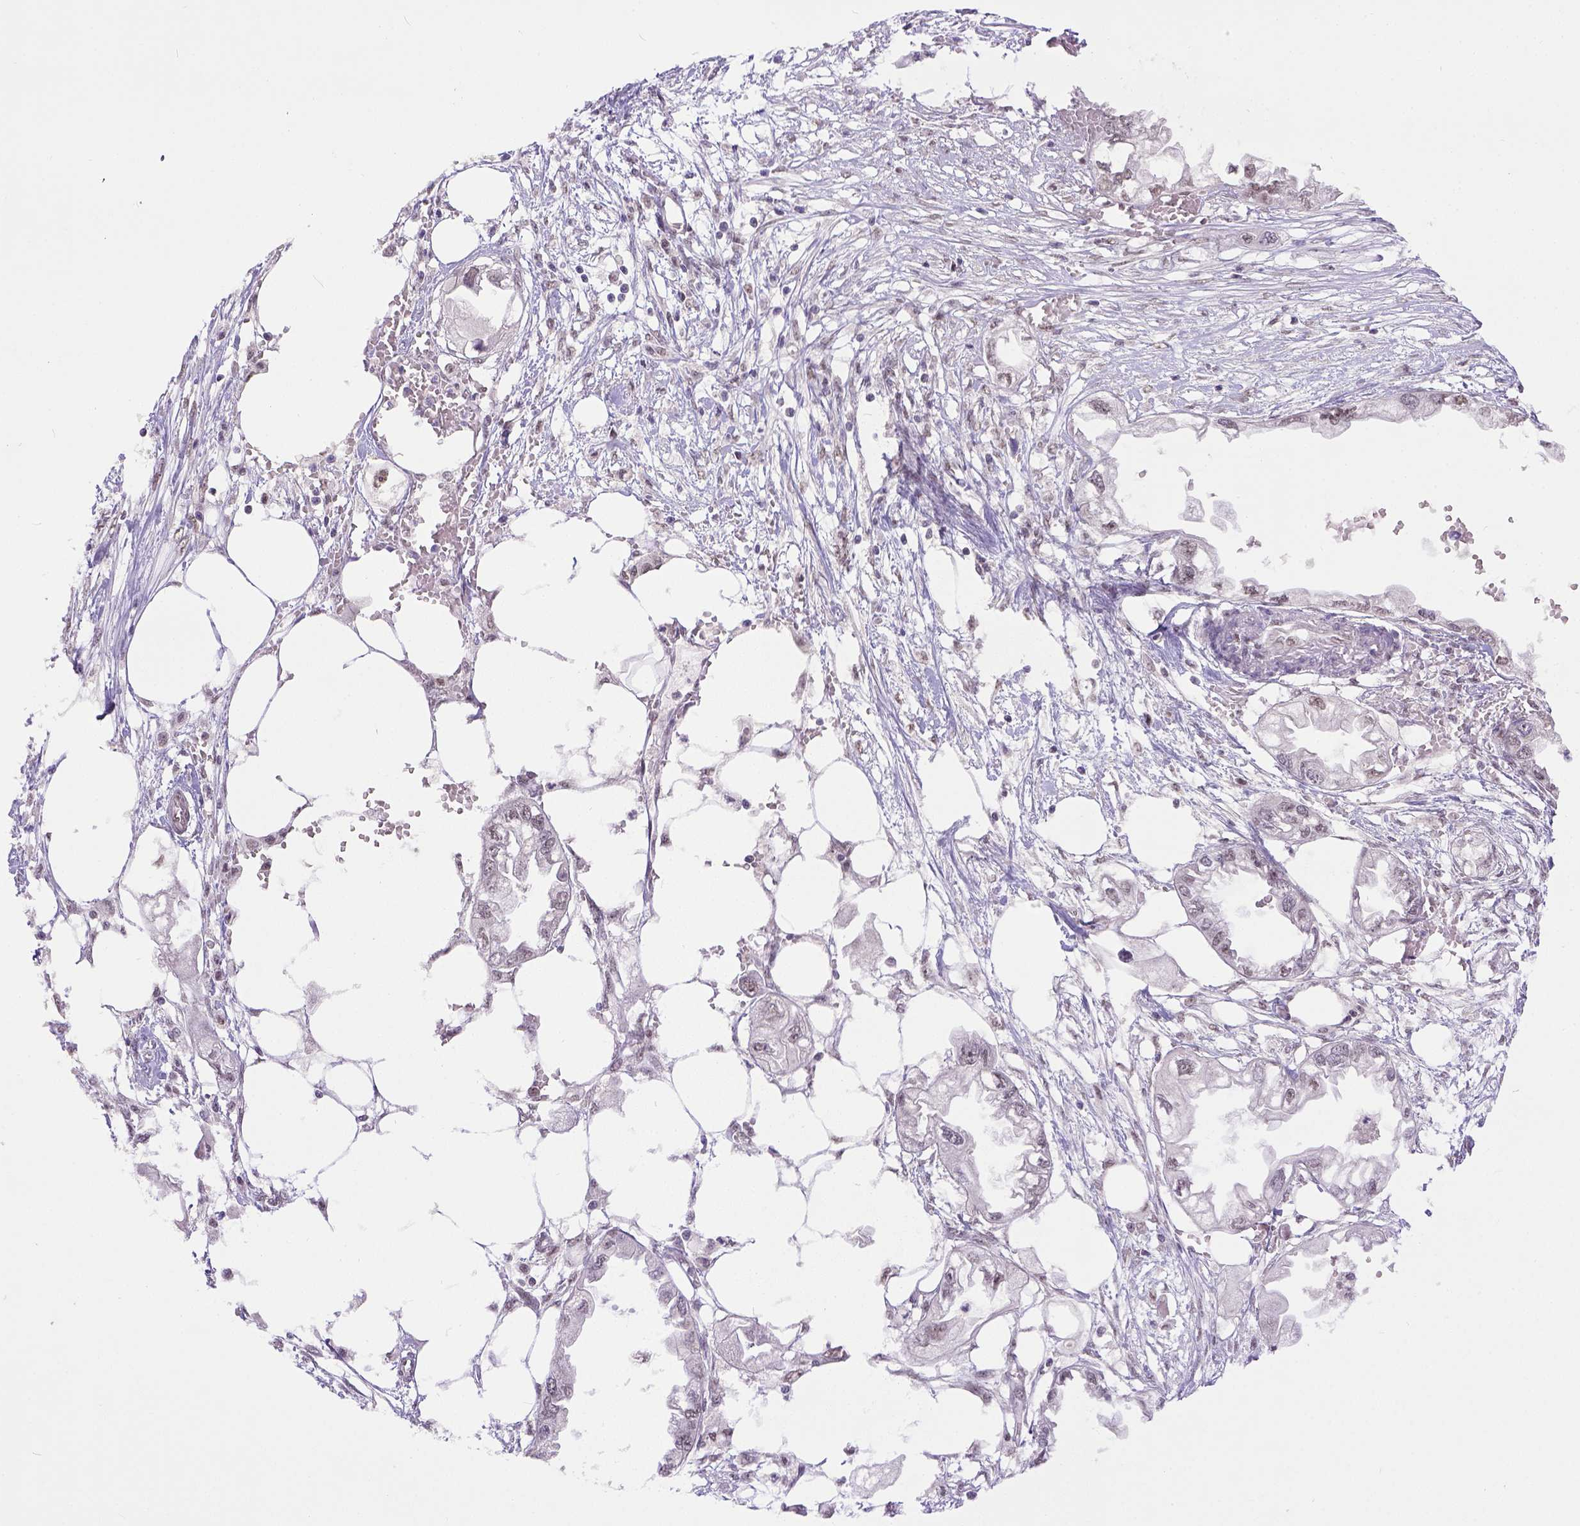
{"staining": {"intensity": "weak", "quantity": "<25%", "location": "nuclear"}, "tissue": "endometrial cancer", "cell_type": "Tumor cells", "image_type": "cancer", "snomed": [{"axis": "morphology", "description": "Adenocarcinoma, NOS"}, {"axis": "morphology", "description": "Adenocarcinoma, metastatic, NOS"}, {"axis": "topography", "description": "Adipose tissue"}, {"axis": "topography", "description": "Endometrium"}], "caption": "IHC photomicrograph of neoplastic tissue: endometrial cancer stained with DAB (3,3'-diaminobenzidine) shows no significant protein positivity in tumor cells.", "gene": "ERCC1", "patient": {"sex": "female", "age": 67}}